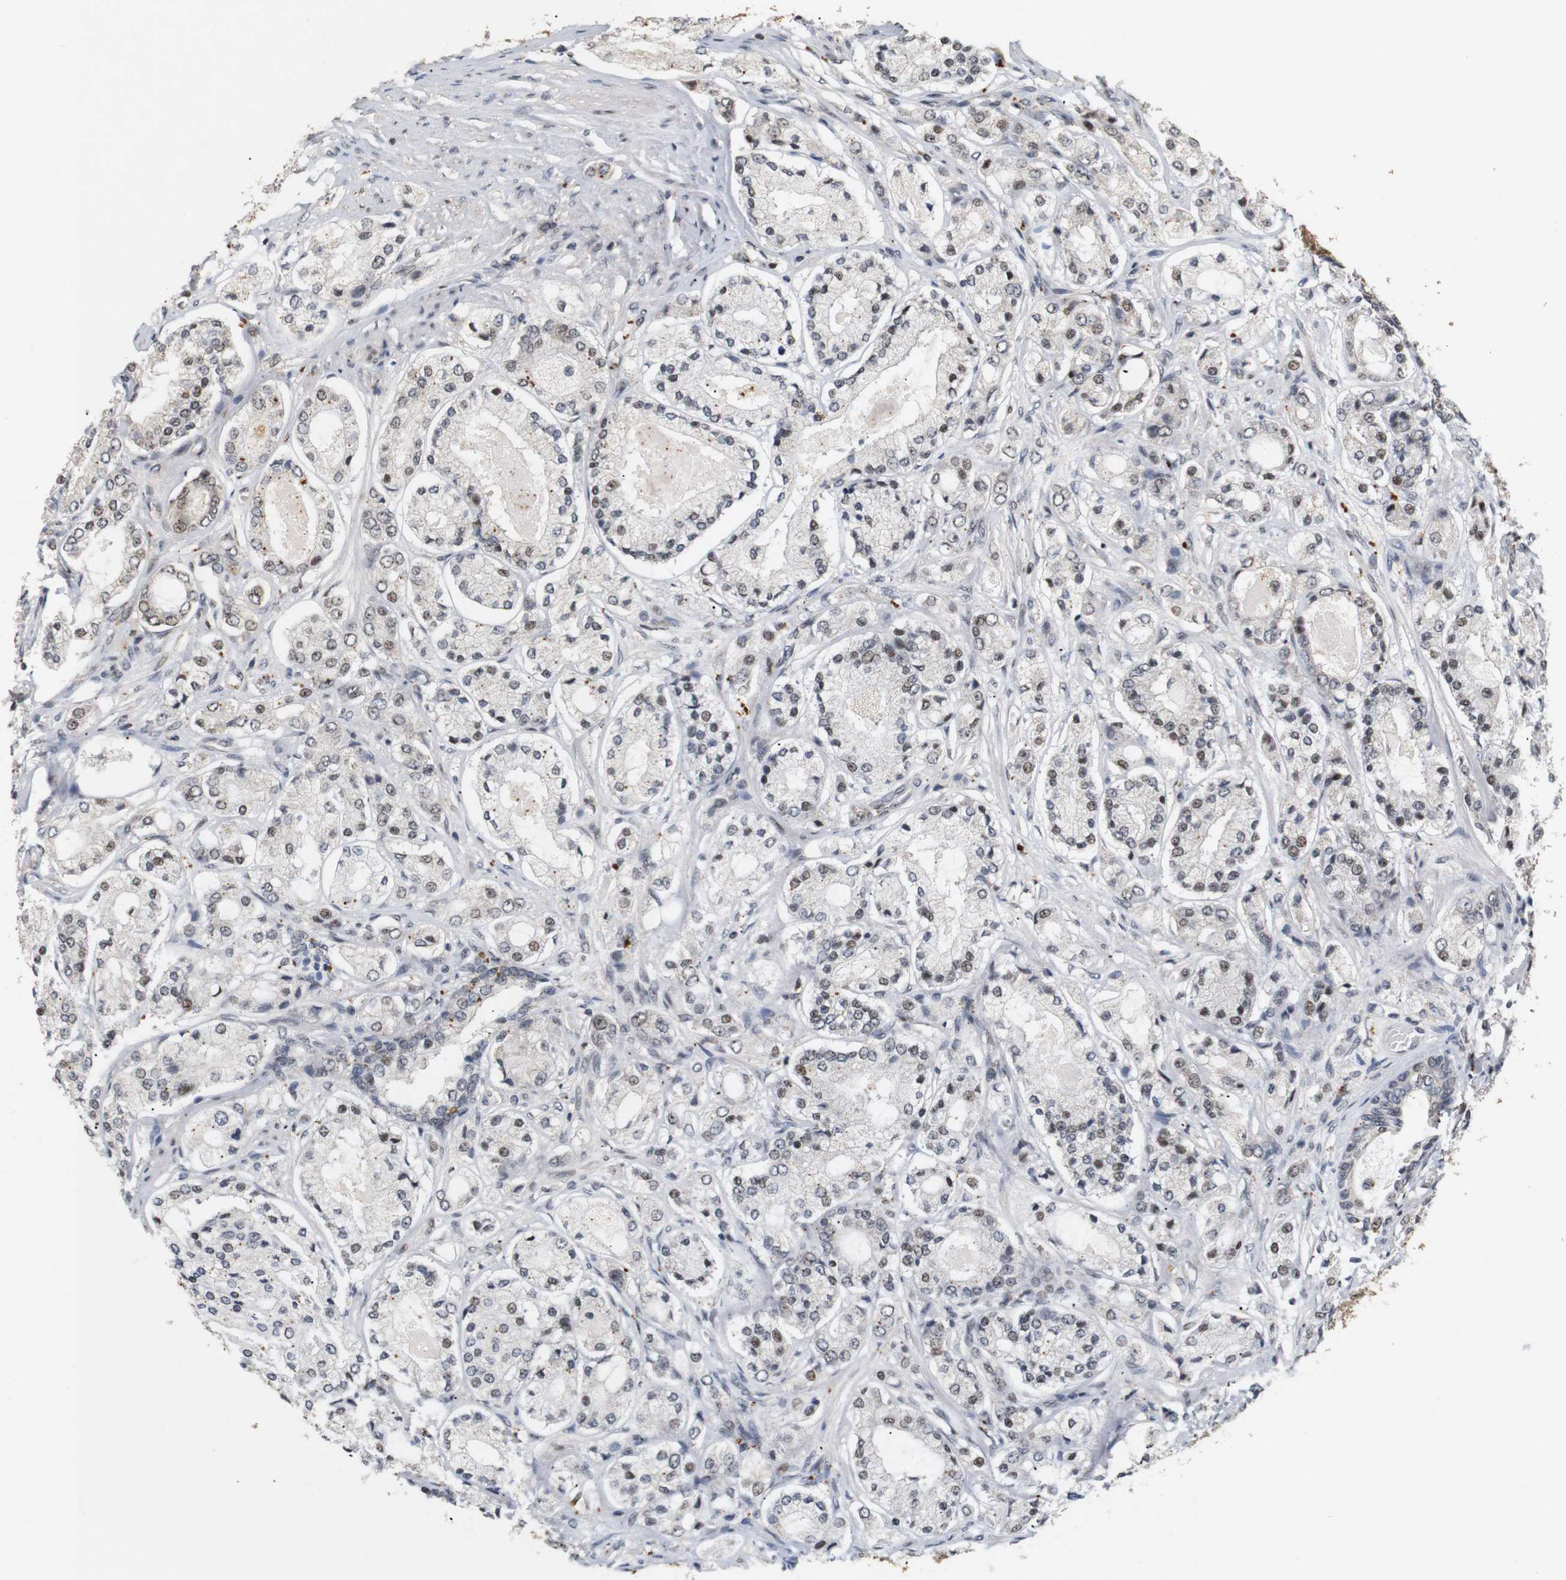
{"staining": {"intensity": "weak", "quantity": "25%-75%", "location": "nuclear"}, "tissue": "prostate cancer", "cell_type": "Tumor cells", "image_type": "cancer", "snomed": [{"axis": "morphology", "description": "Adenocarcinoma, High grade"}, {"axis": "topography", "description": "Prostate"}], "caption": "Prostate adenocarcinoma (high-grade) tissue displays weak nuclear positivity in about 25%-75% of tumor cells, visualized by immunohistochemistry.", "gene": "PYM1", "patient": {"sex": "male", "age": 65}}